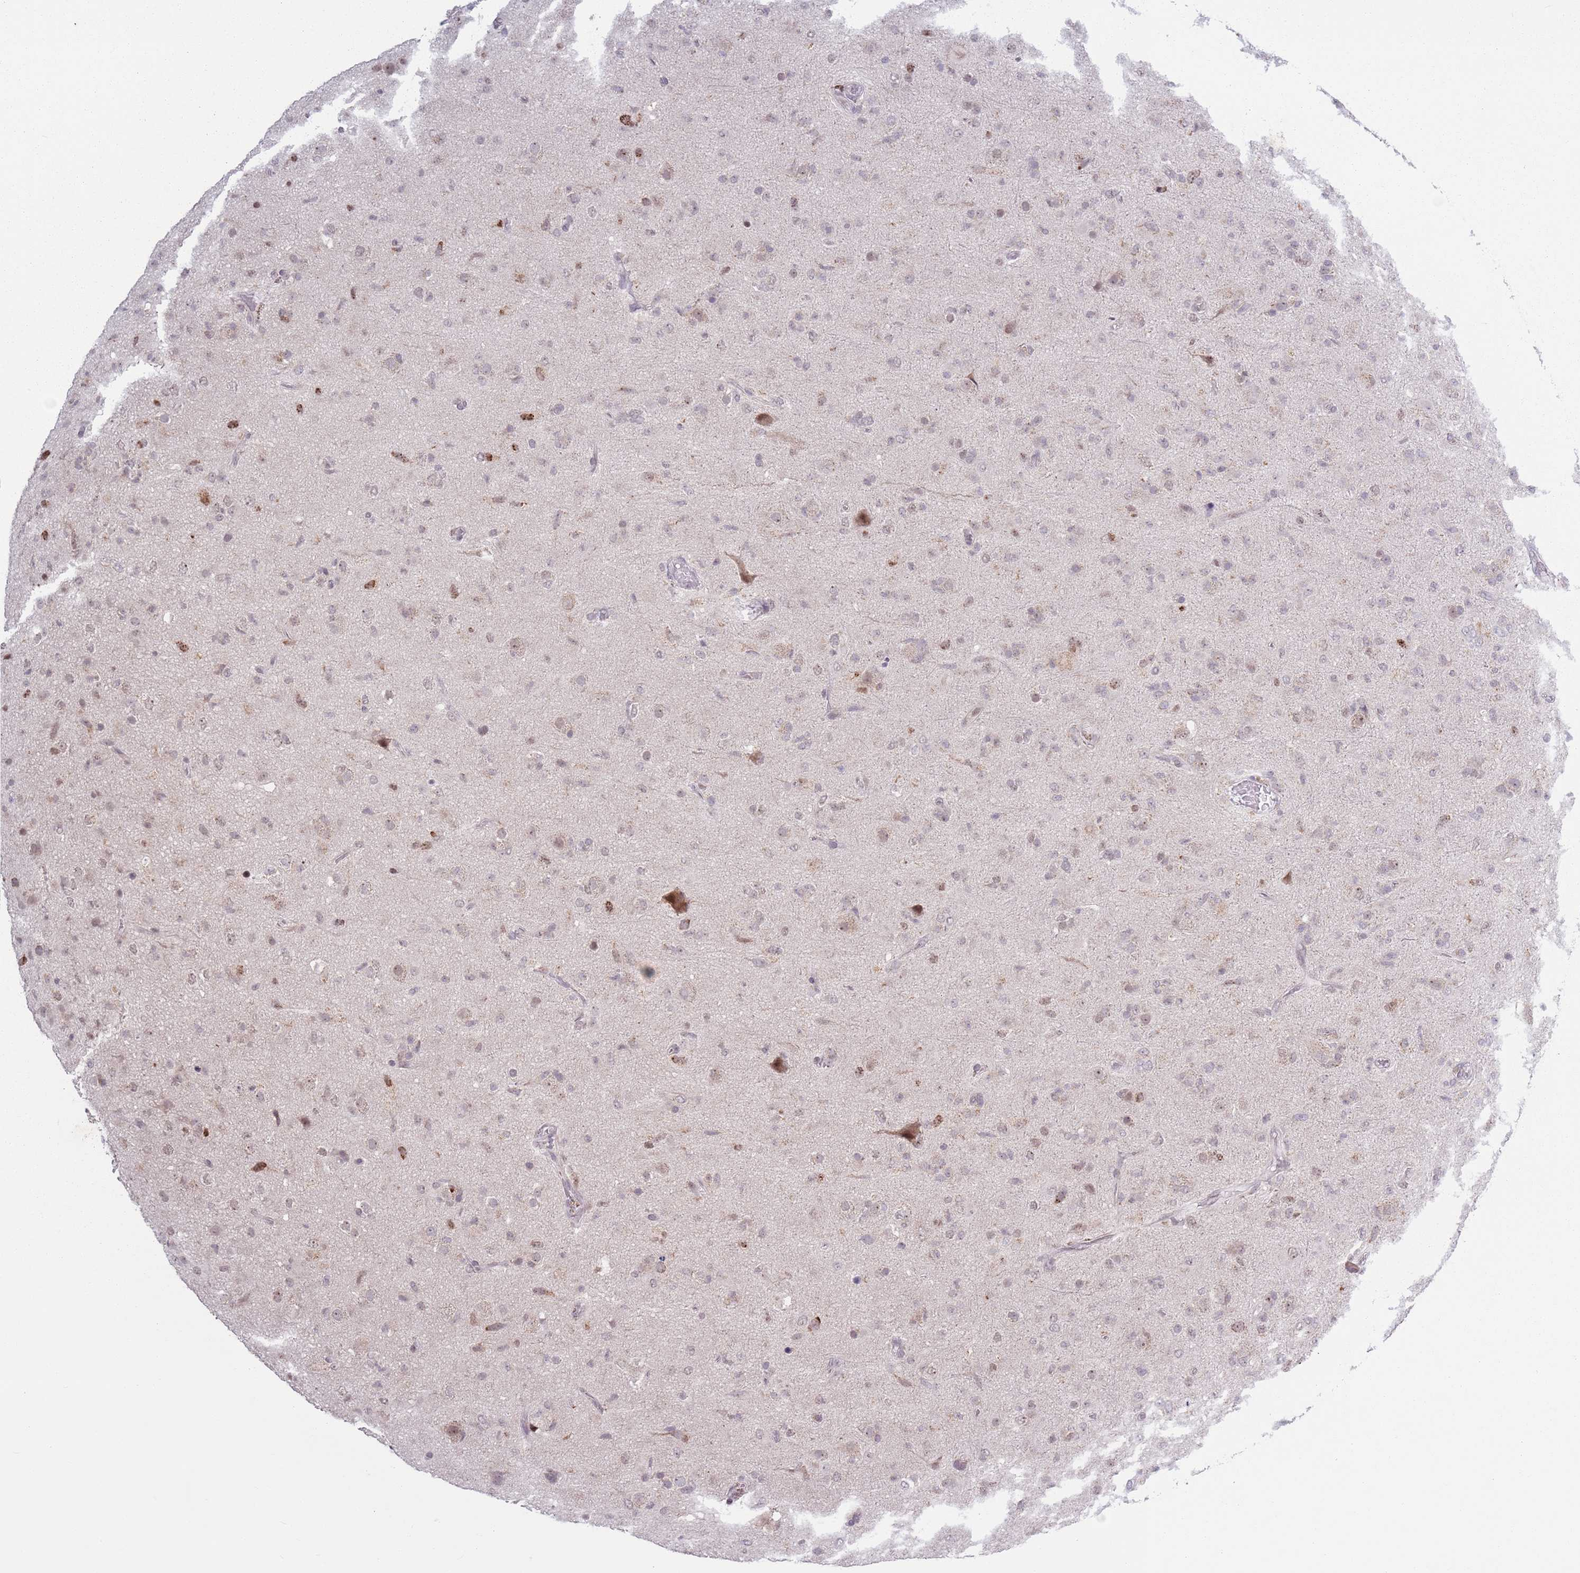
{"staining": {"intensity": "weak", "quantity": "<25%", "location": "nuclear"}, "tissue": "glioma", "cell_type": "Tumor cells", "image_type": "cancer", "snomed": [{"axis": "morphology", "description": "Glioma, malignant, Low grade"}, {"axis": "topography", "description": "Brain"}], "caption": "This is an IHC micrograph of human malignant glioma (low-grade). There is no staining in tumor cells.", "gene": "MRPL34", "patient": {"sex": "male", "age": 65}}